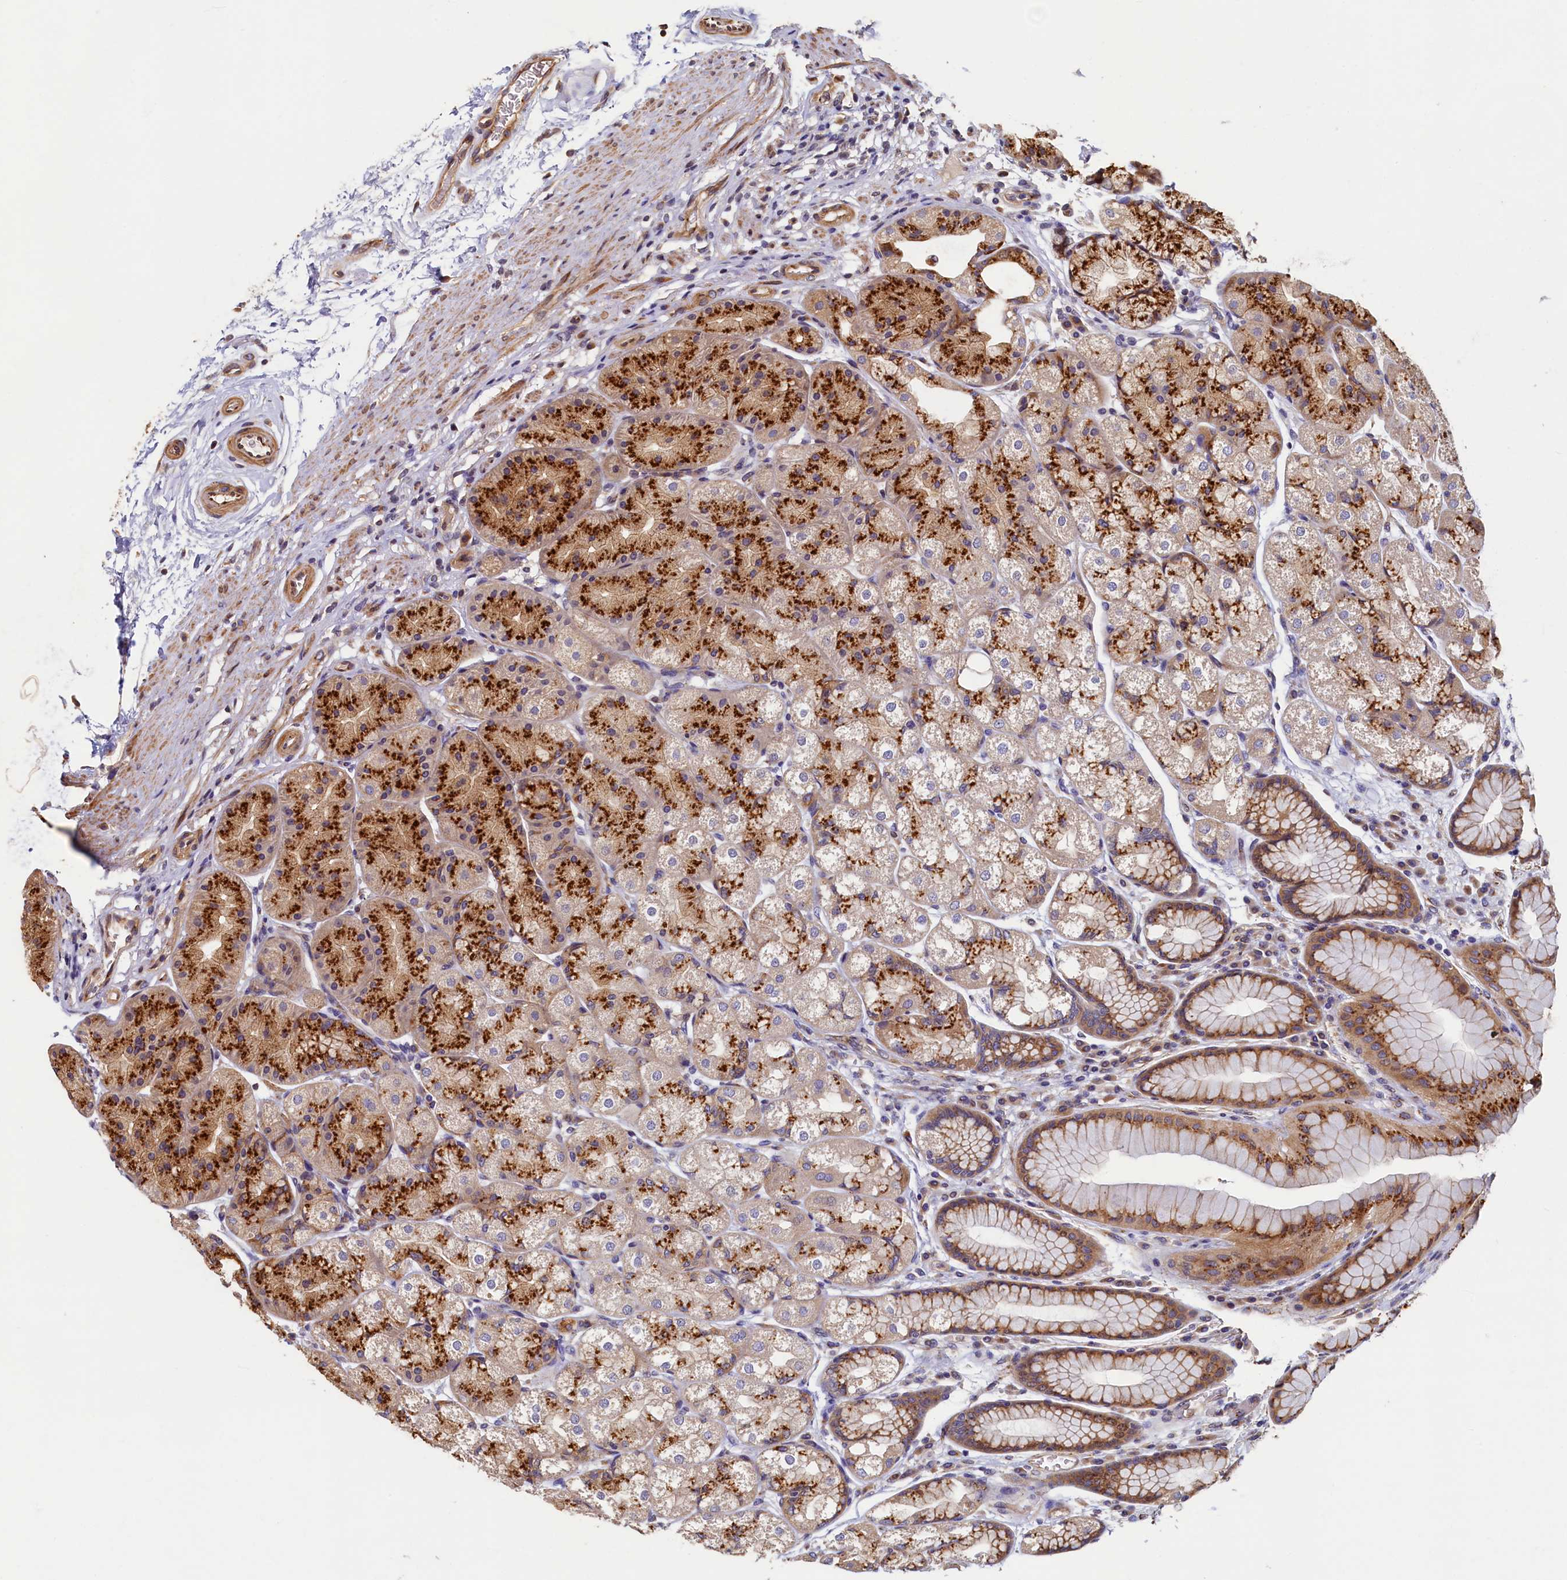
{"staining": {"intensity": "strong", "quantity": ">75%", "location": "cytoplasmic/membranous"}, "tissue": "stomach", "cell_type": "Glandular cells", "image_type": "normal", "snomed": [{"axis": "morphology", "description": "Normal tissue, NOS"}, {"axis": "topography", "description": "Stomach"}], "caption": "Immunohistochemistry (IHC) histopathology image of normal stomach stained for a protein (brown), which shows high levels of strong cytoplasmic/membranous staining in approximately >75% of glandular cells.", "gene": "TMEM181", "patient": {"sex": "male", "age": 57}}